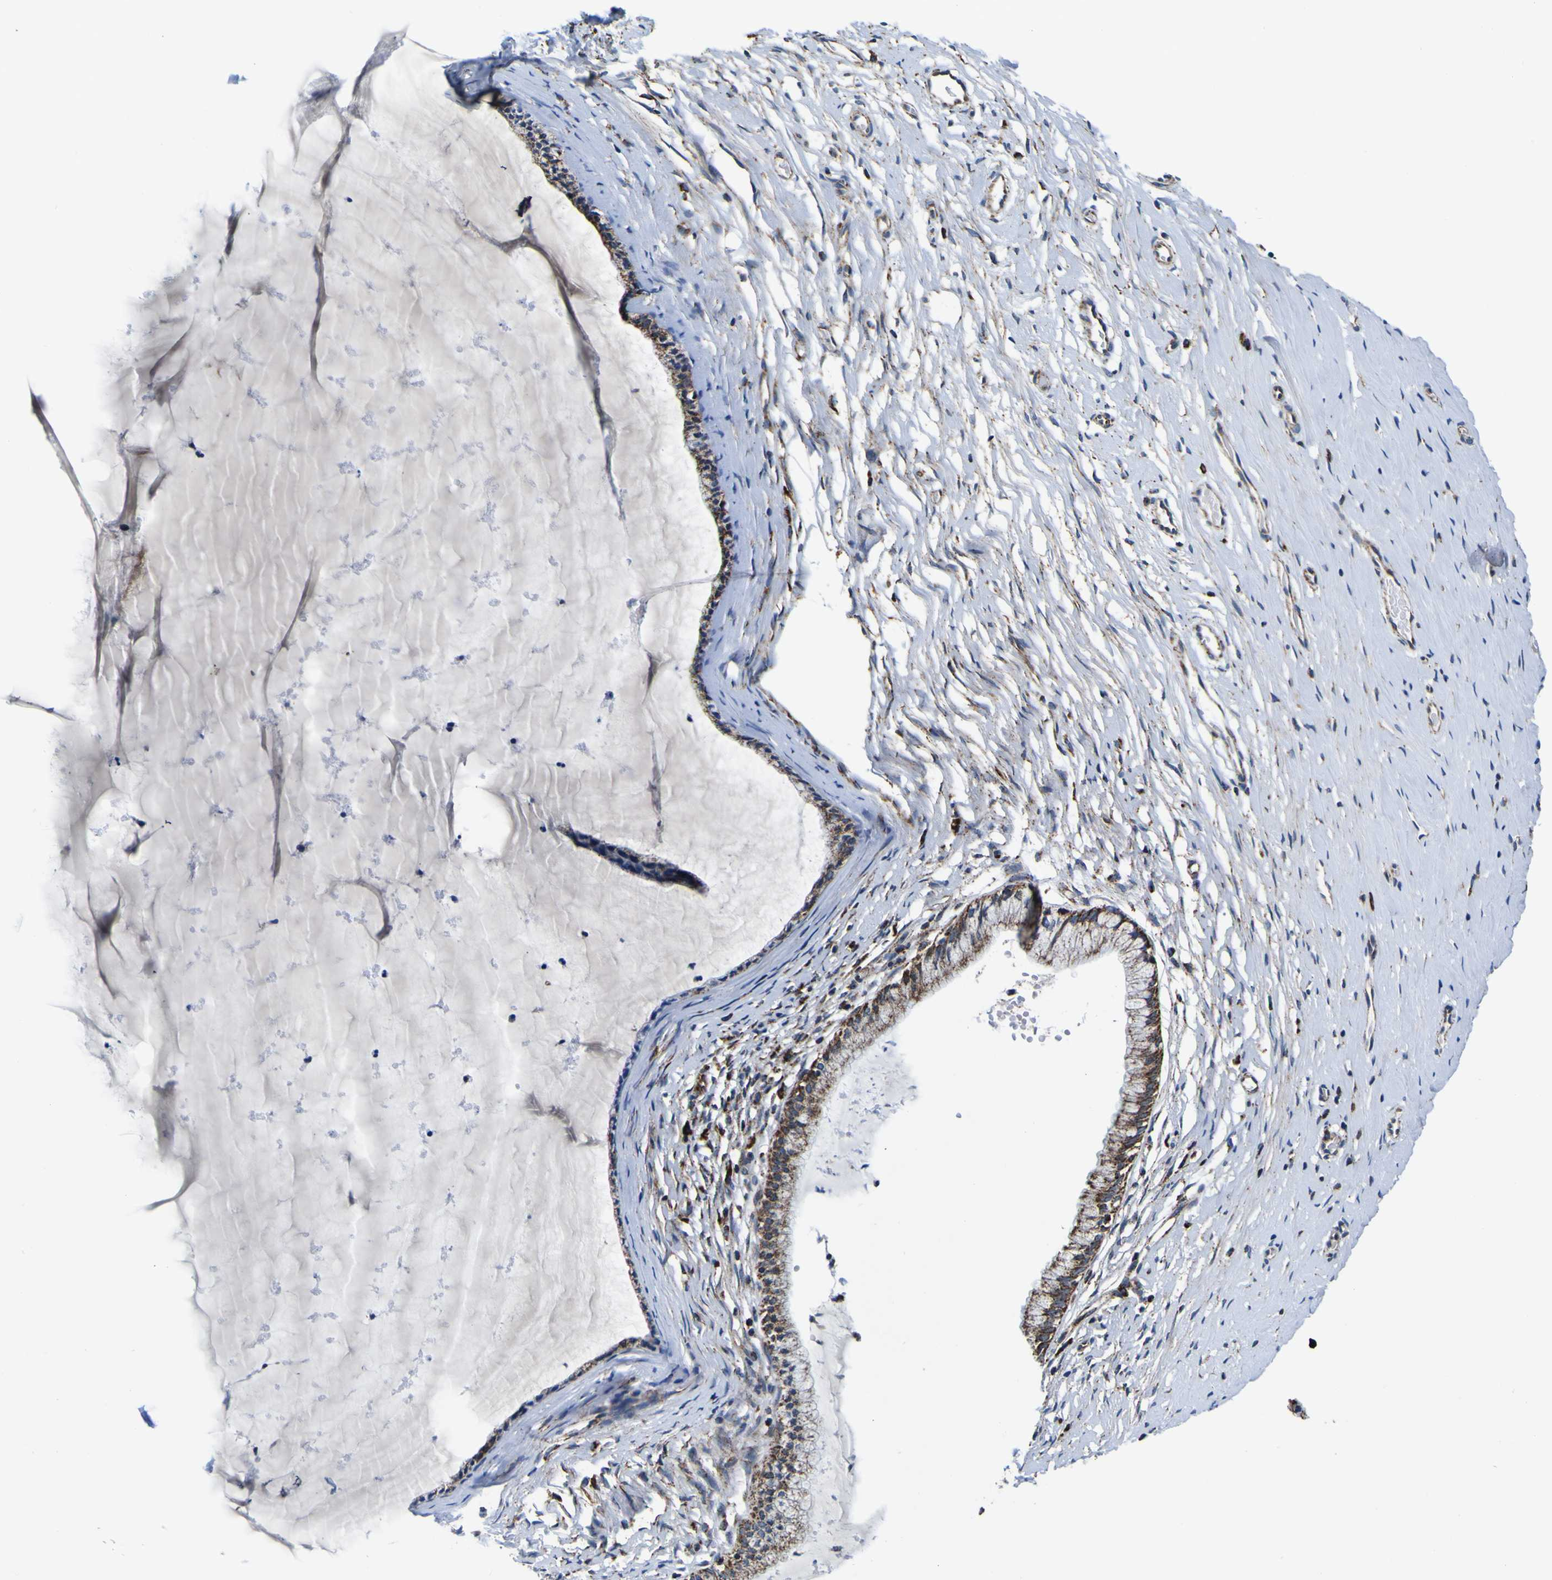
{"staining": {"intensity": "strong", "quantity": ">75%", "location": "cytoplasmic/membranous"}, "tissue": "cervix", "cell_type": "Glandular cells", "image_type": "normal", "snomed": [{"axis": "morphology", "description": "Normal tissue, NOS"}, {"axis": "topography", "description": "Cervix"}], "caption": "Protein analysis of benign cervix reveals strong cytoplasmic/membranous expression in about >75% of glandular cells. (brown staining indicates protein expression, while blue staining denotes nuclei).", "gene": "PTRH2", "patient": {"sex": "female", "age": 39}}